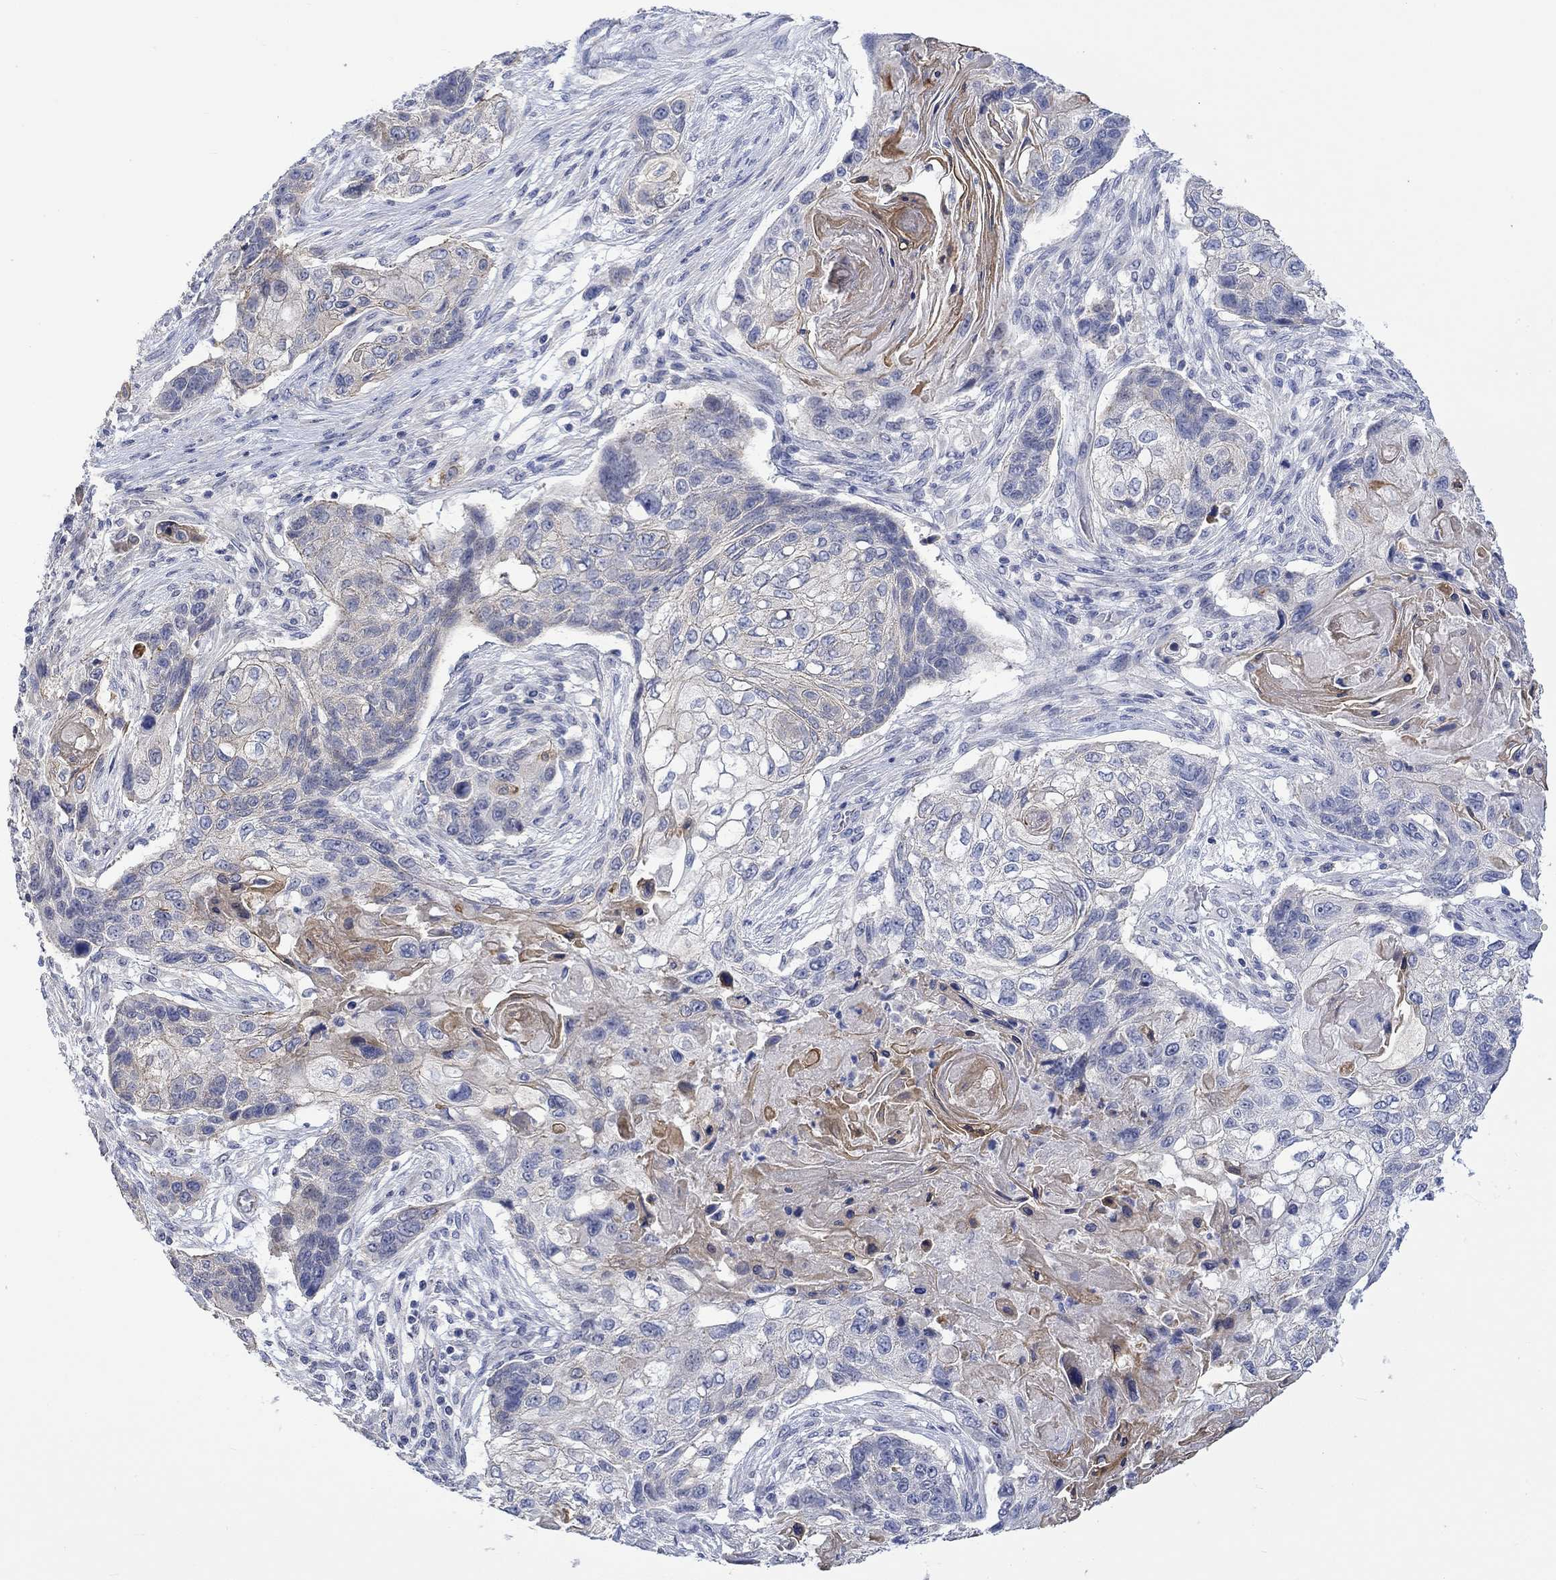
{"staining": {"intensity": "moderate", "quantity": "<25%", "location": "cytoplasmic/membranous"}, "tissue": "lung cancer", "cell_type": "Tumor cells", "image_type": "cancer", "snomed": [{"axis": "morphology", "description": "Normal tissue, NOS"}, {"axis": "morphology", "description": "Squamous cell carcinoma, NOS"}, {"axis": "topography", "description": "Bronchus"}, {"axis": "topography", "description": "Lung"}], "caption": "Lung cancer (squamous cell carcinoma) was stained to show a protein in brown. There is low levels of moderate cytoplasmic/membranous expression in about <25% of tumor cells.", "gene": "AGRP", "patient": {"sex": "male", "age": 69}}